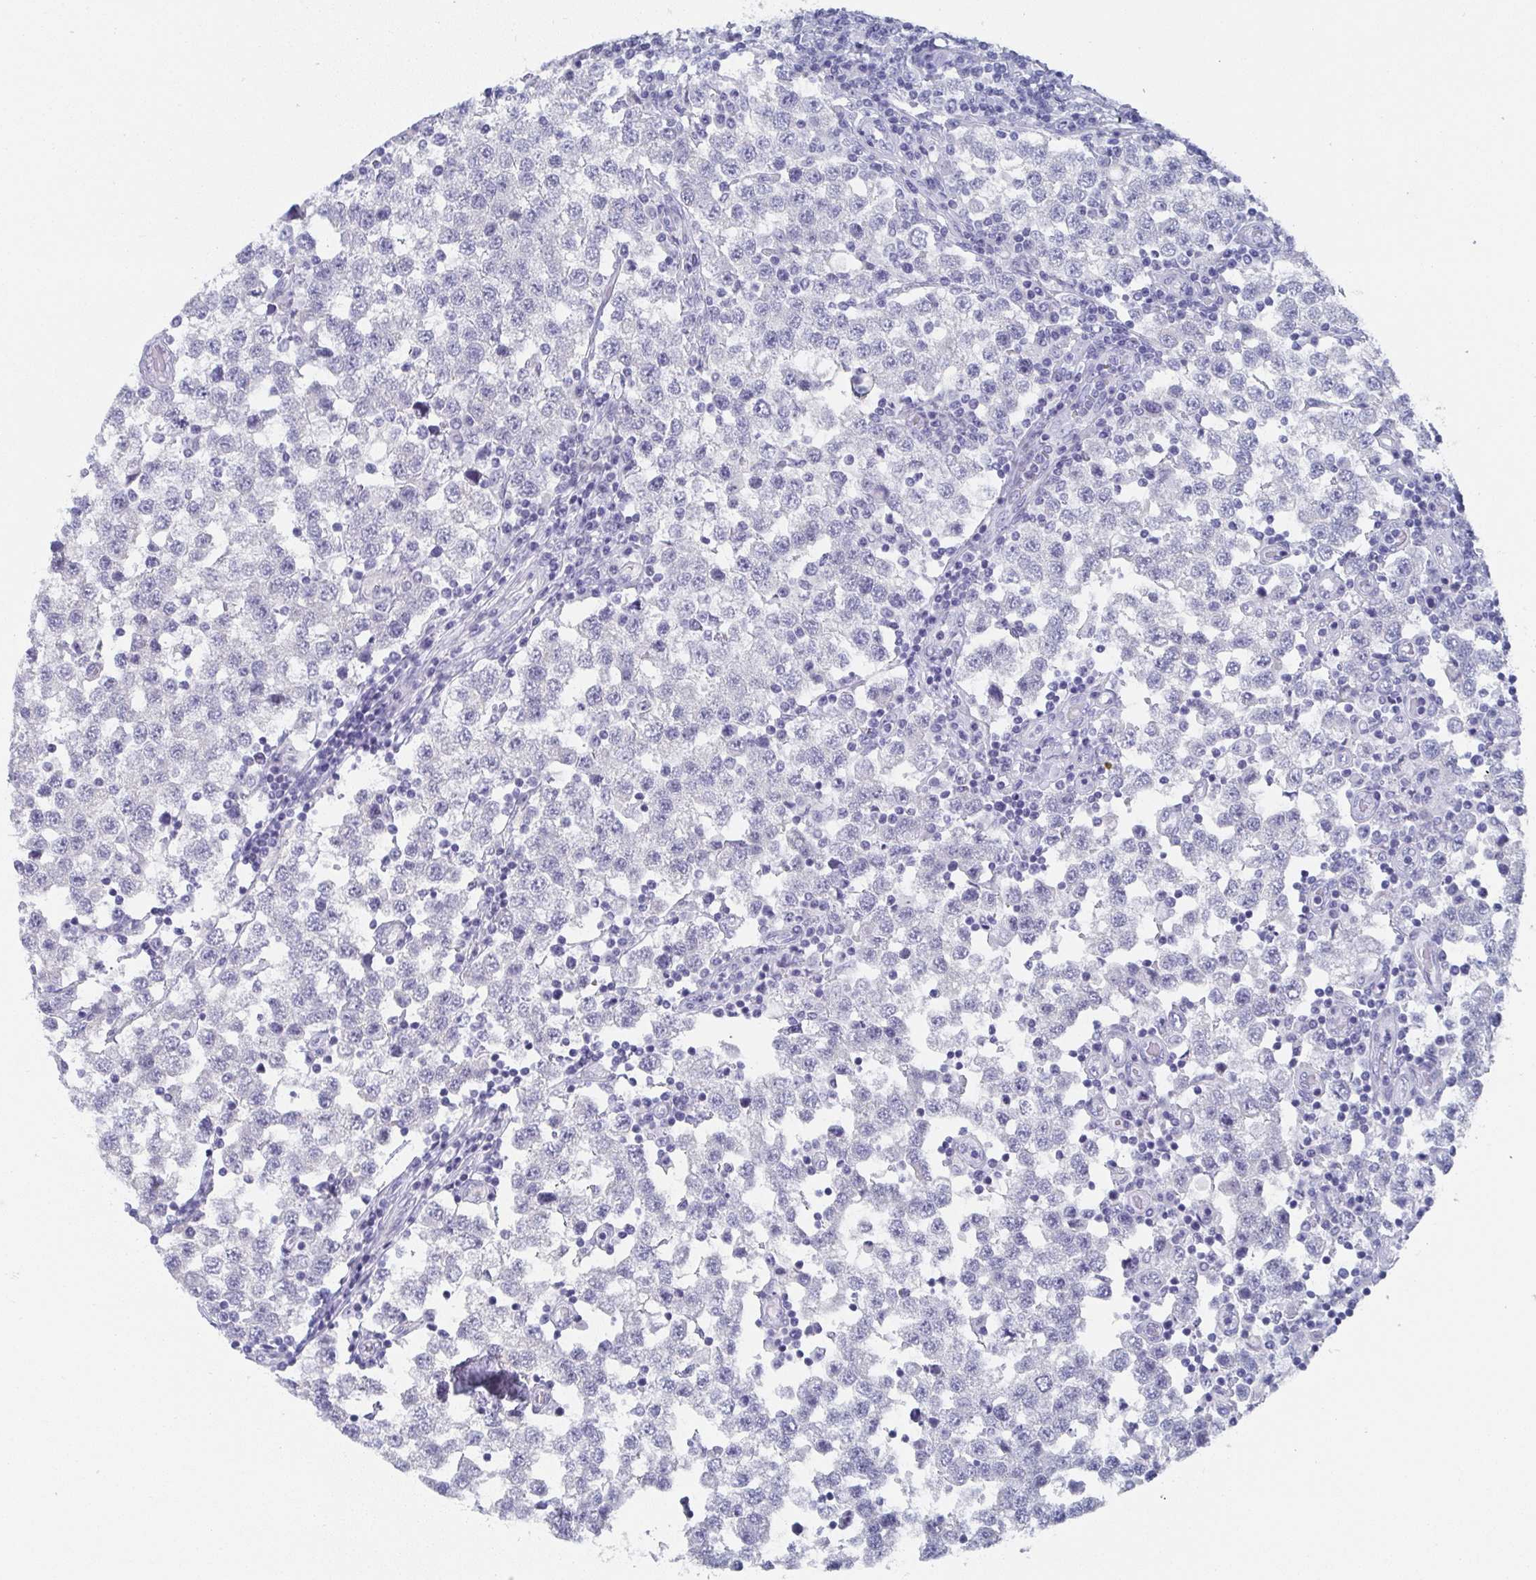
{"staining": {"intensity": "negative", "quantity": "none", "location": "none"}, "tissue": "testis cancer", "cell_type": "Tumor cells", "image_type": "cancer", "snomed": [{"axis": "morphology", "description": "Seminoma, NOS"}, {"axis": "topography", "description": "Testis"}], "caption": "IHC of seminoma (testis) displays no staining in tumor cells.", "gene": "DYDC2", "patient": {"sex": "male", "age": 34}}